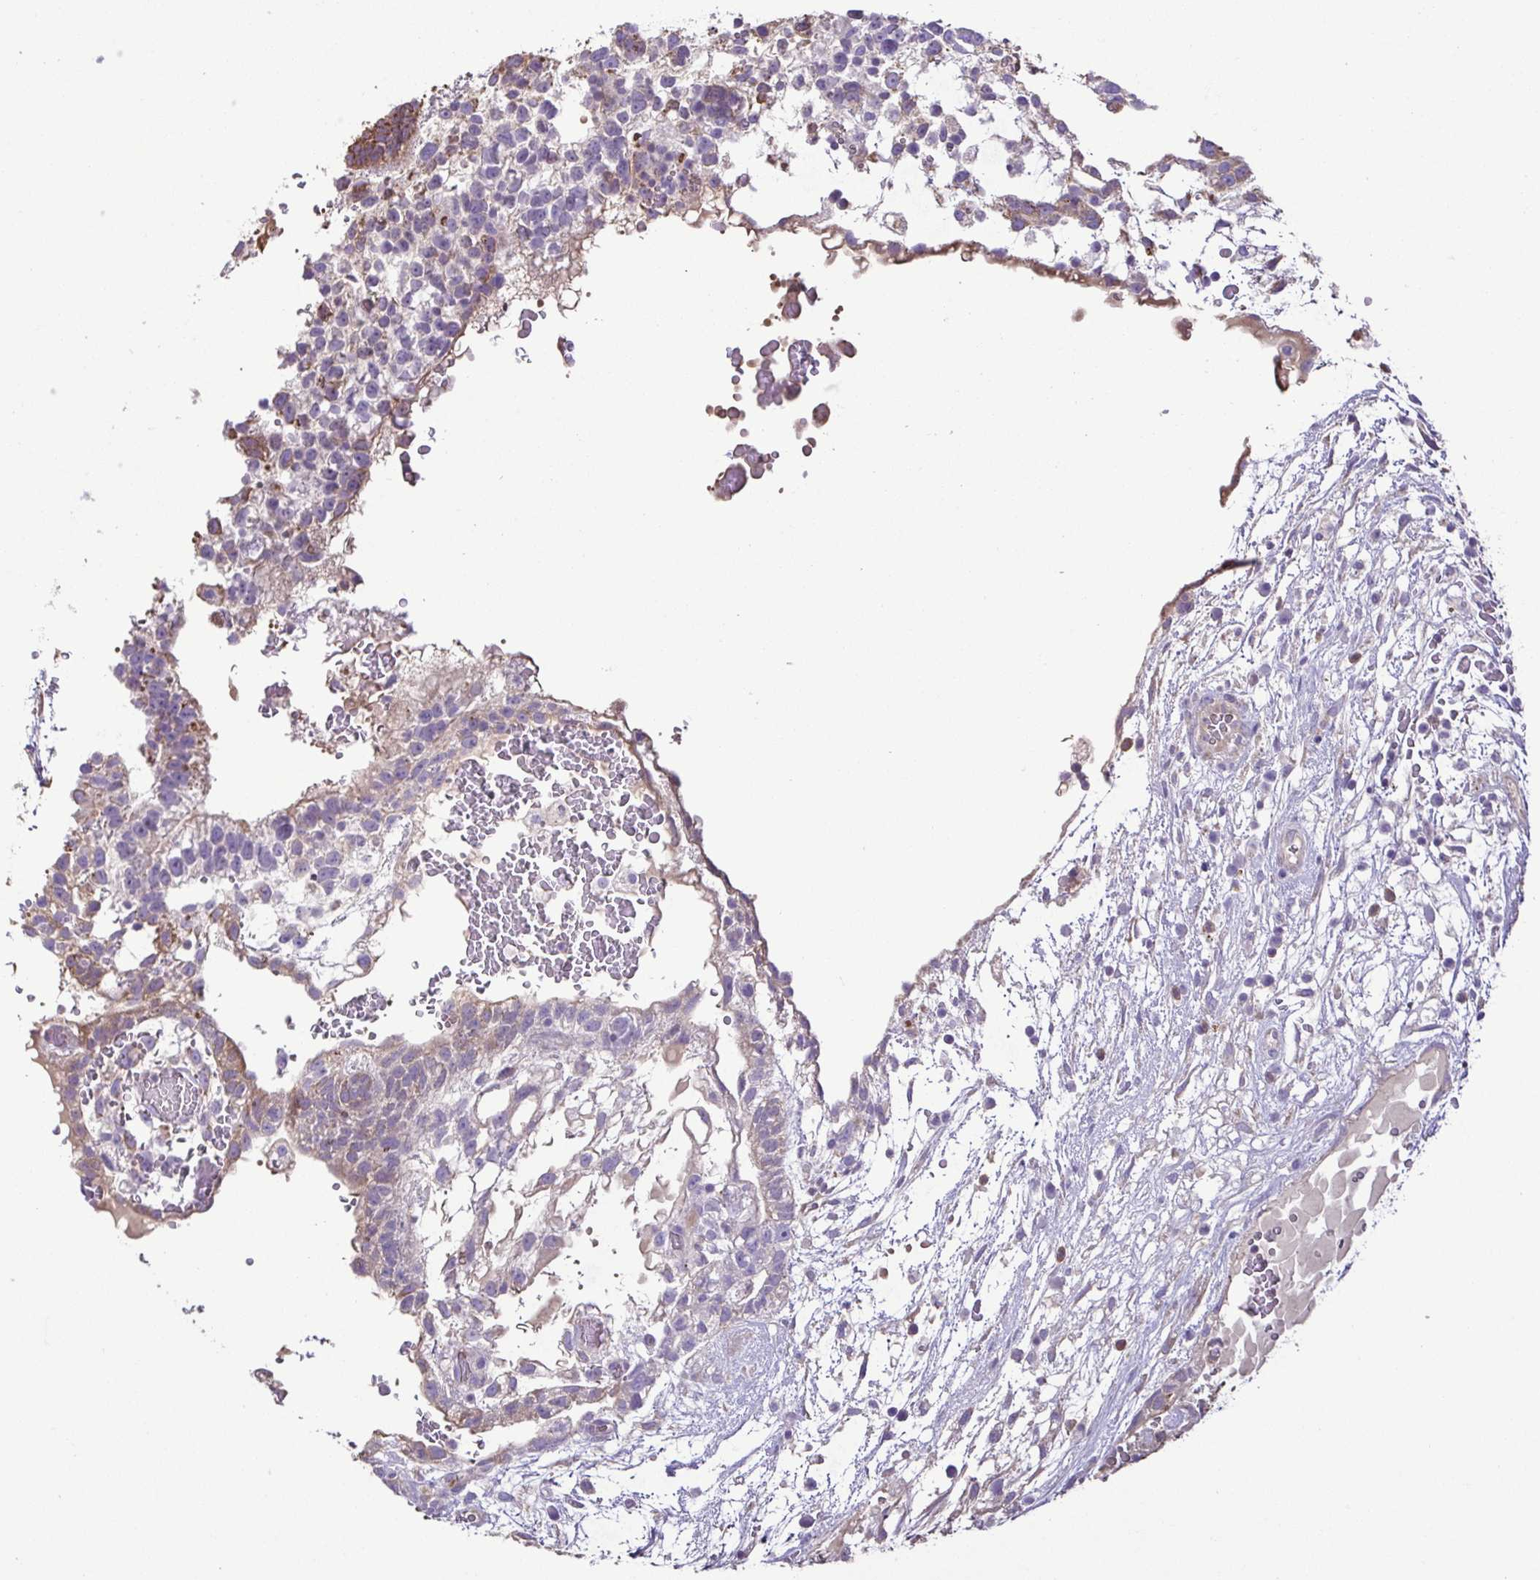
{"staining": {"intensity": "weak", "quantity": "<25%", "location": "cytoplasmic/membranous"}, "tissue": "testis cancer", "cell_type": "Tumor cells", "image_type": "cancer", "snomed": [{"axis": "morphology", "description": "Normal tissue, NOS"}, {"axis": "morphology", "description": "Carcinoma, Embryonal, NOS"}, {"axis": "topography", "description": "Testis"}], "caption": "A high-resolution image shows immunohistochemistry (IHC) staining of testis cancer, which displays no significant staining in tumor cells.", "gene": "MYL10", "patient": {"sex": "male", "age": 32}}